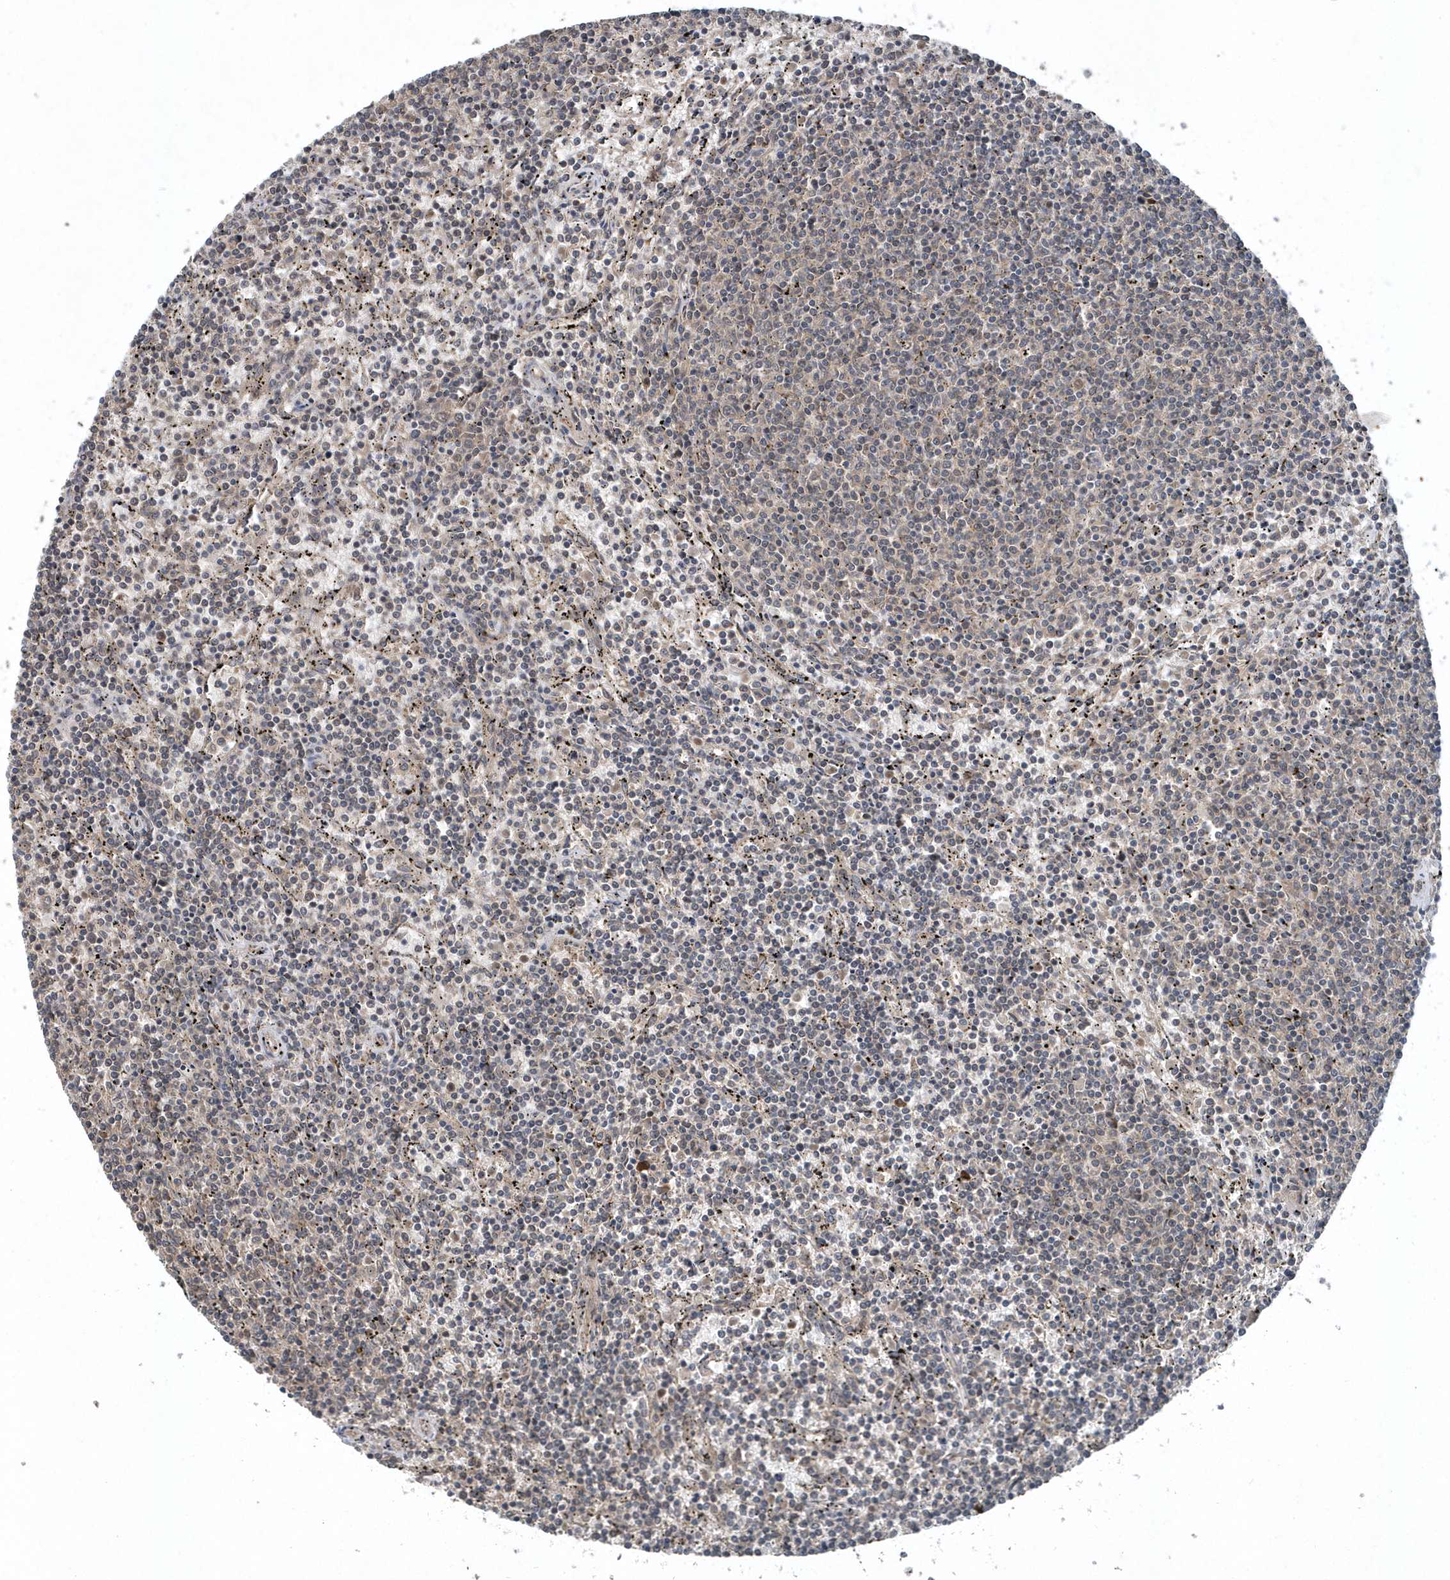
{"staining": {"intensity": "negative", "quantity": "none", "location": "none"}, "tissue": "lymphoma", "cell_type": "Tumor cells", "image_type": "cancer", "snomed": [{"axis": "morphology", "description": "Malignant lymphoma, non-Hodgkin's type, Low grade"}, {"axis": "topography", "description": "Spleen"}], "caption": "The photomicrograph exhibits no staining of tumor cells in low-grade malignant lymphoma, non-Hodgkin's type.", "gene": "QTRT2", "patient": {"sex": "female", "age": 50}}